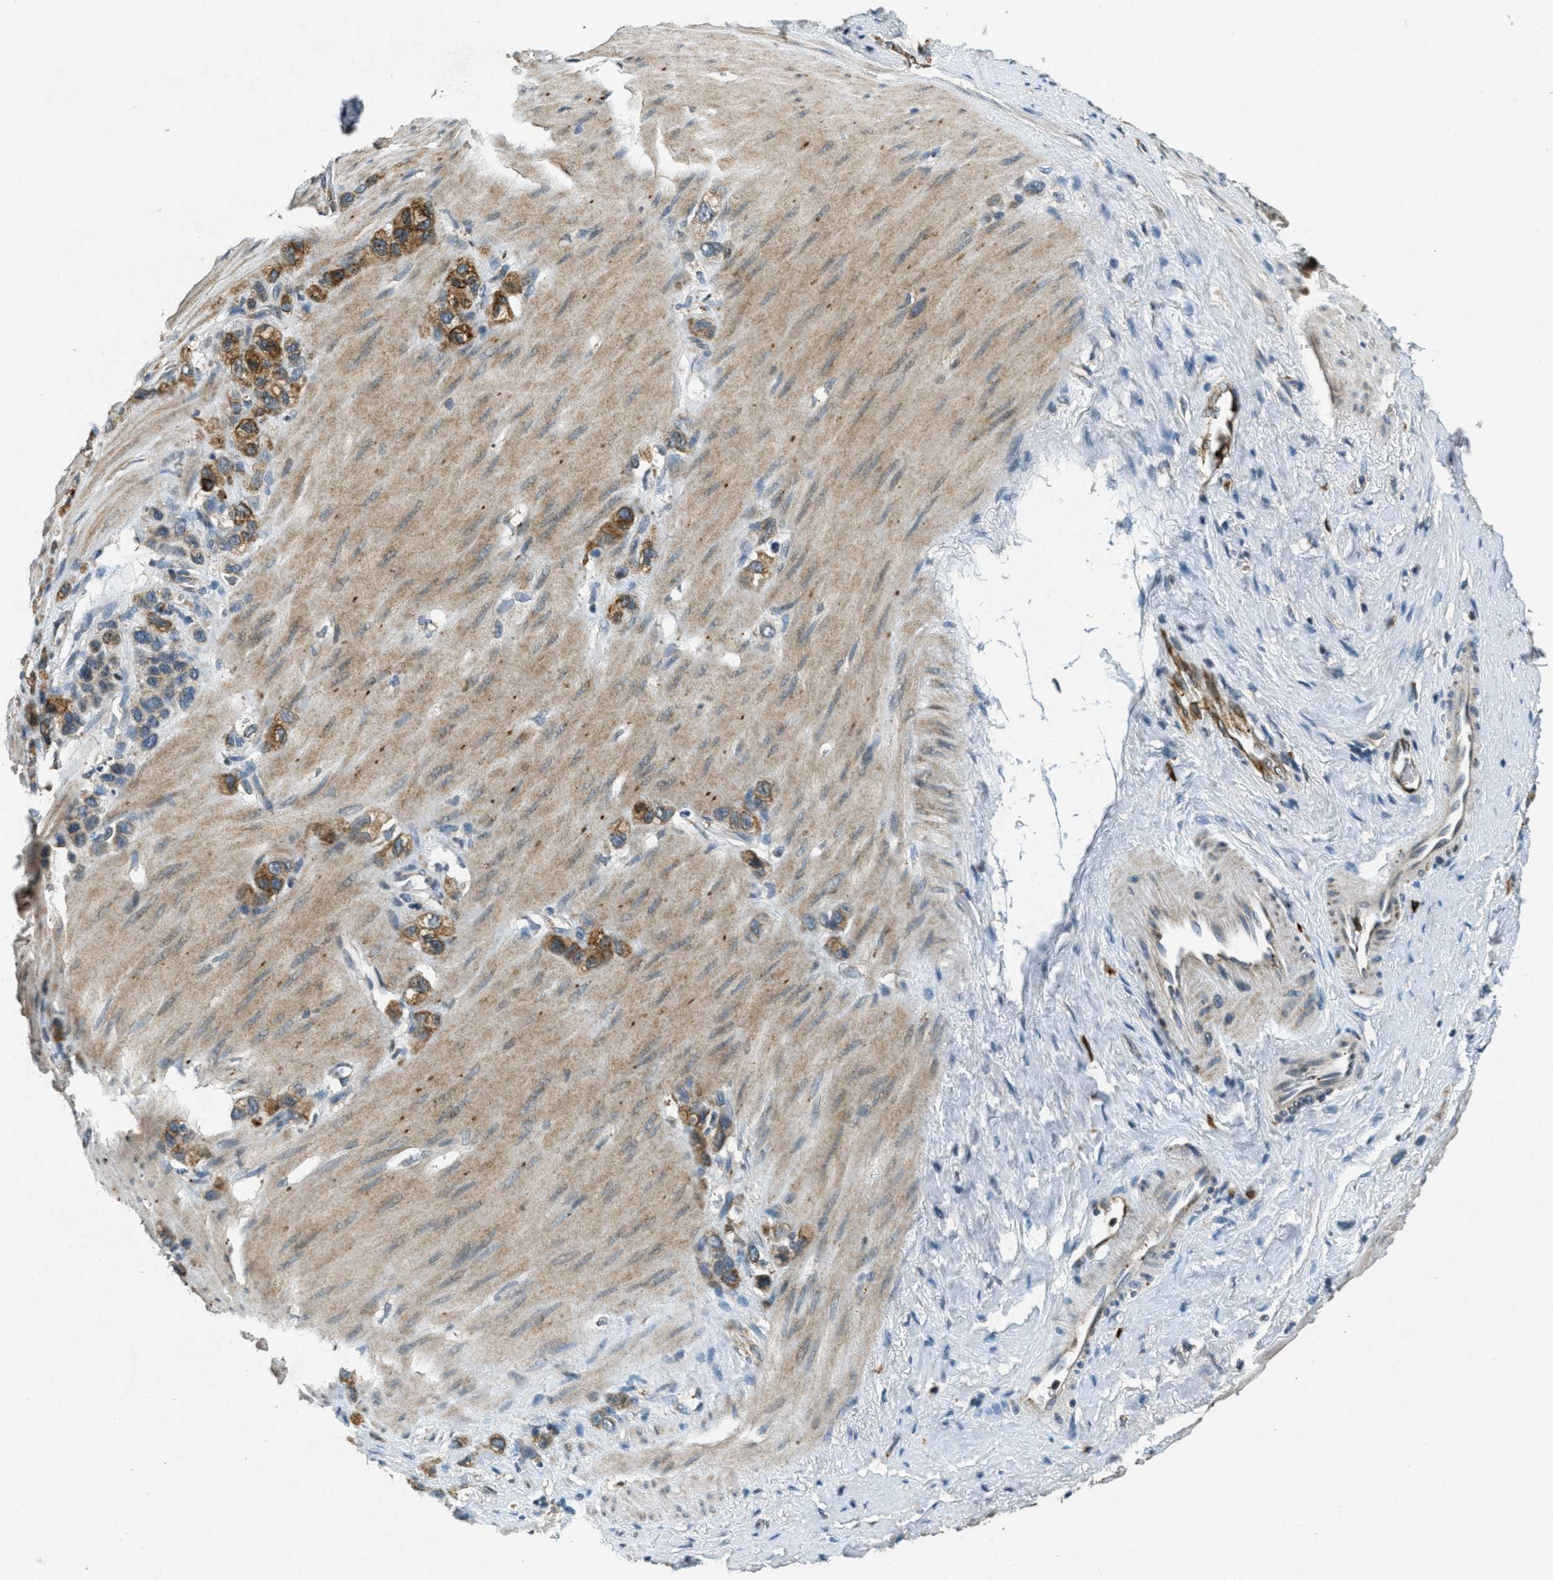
{"staining": {"intensity": "moderate", "quantity": ">75%", "location": "cytoplasmic/membranous"}, "tissue": "stomach cancer", "cell_type": "Tumor cells", "image_type": "cancer", "snomed": [{"axis": "morphology", "description": "Normal tissue, NOS"}, {"axis": "morphology", "description": "Adenocarcinoma, NOS"}, {"axis": "morphology", "description": "Adenocarcinoma, High grade"}, {"axis": "topography", "description": "Stomach, upper"}, {"axis": "topography", "description": "Stomach"}], "caption": "A brown stain highlights moderate cytoplasmic/membranous positivity of a protein in stomach adenocarcinoma tumor cells. The staining is performed using DAB brown chromogen to label protein expression. The nuclei are counter-stained blue using hematoxylin.", "gene": "RAB3D", "patient": {"sex": "female", "age": 65}}